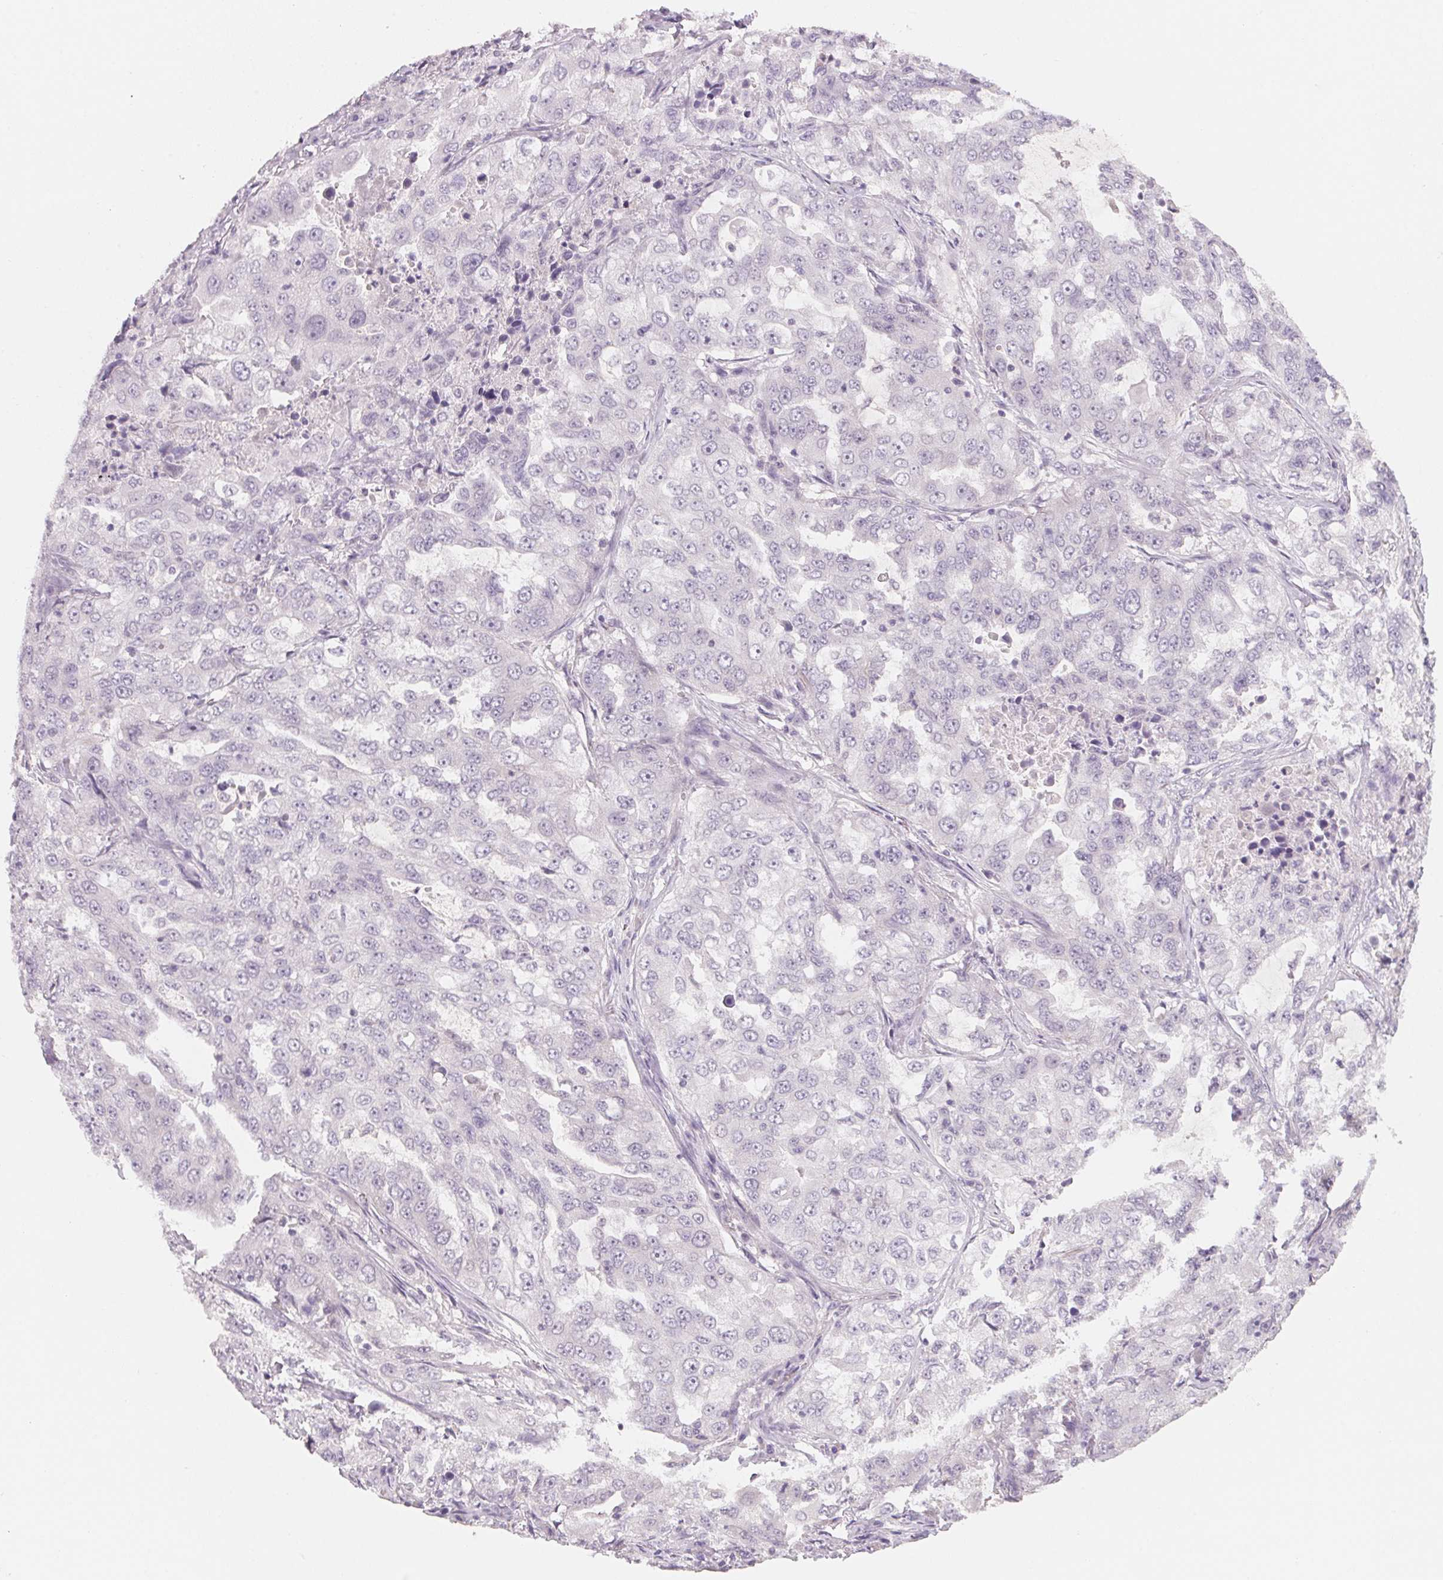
{"staining": {"intensity": "negative", "quantity": "none", "location": "none"}, "tissue": "lung cancer", "cell_type": "Tumor cells", "image_type": "cancer", "snomed": [{"axis": "morphology", "description": "Adenocarcinoma, NOS"}, {"axis": "topography", "description": "Lung"}], "caption": "There is no significant expression in tumor cells of lung adenocarcinoma. The staining was performed using DAB to visualize the protein expression in brown, while the nuclei were stained in blue with hematoxylin (Magnification: 20x).", "gene": "ANKRD31", "patient": {"sex": "female", "age": 61}}